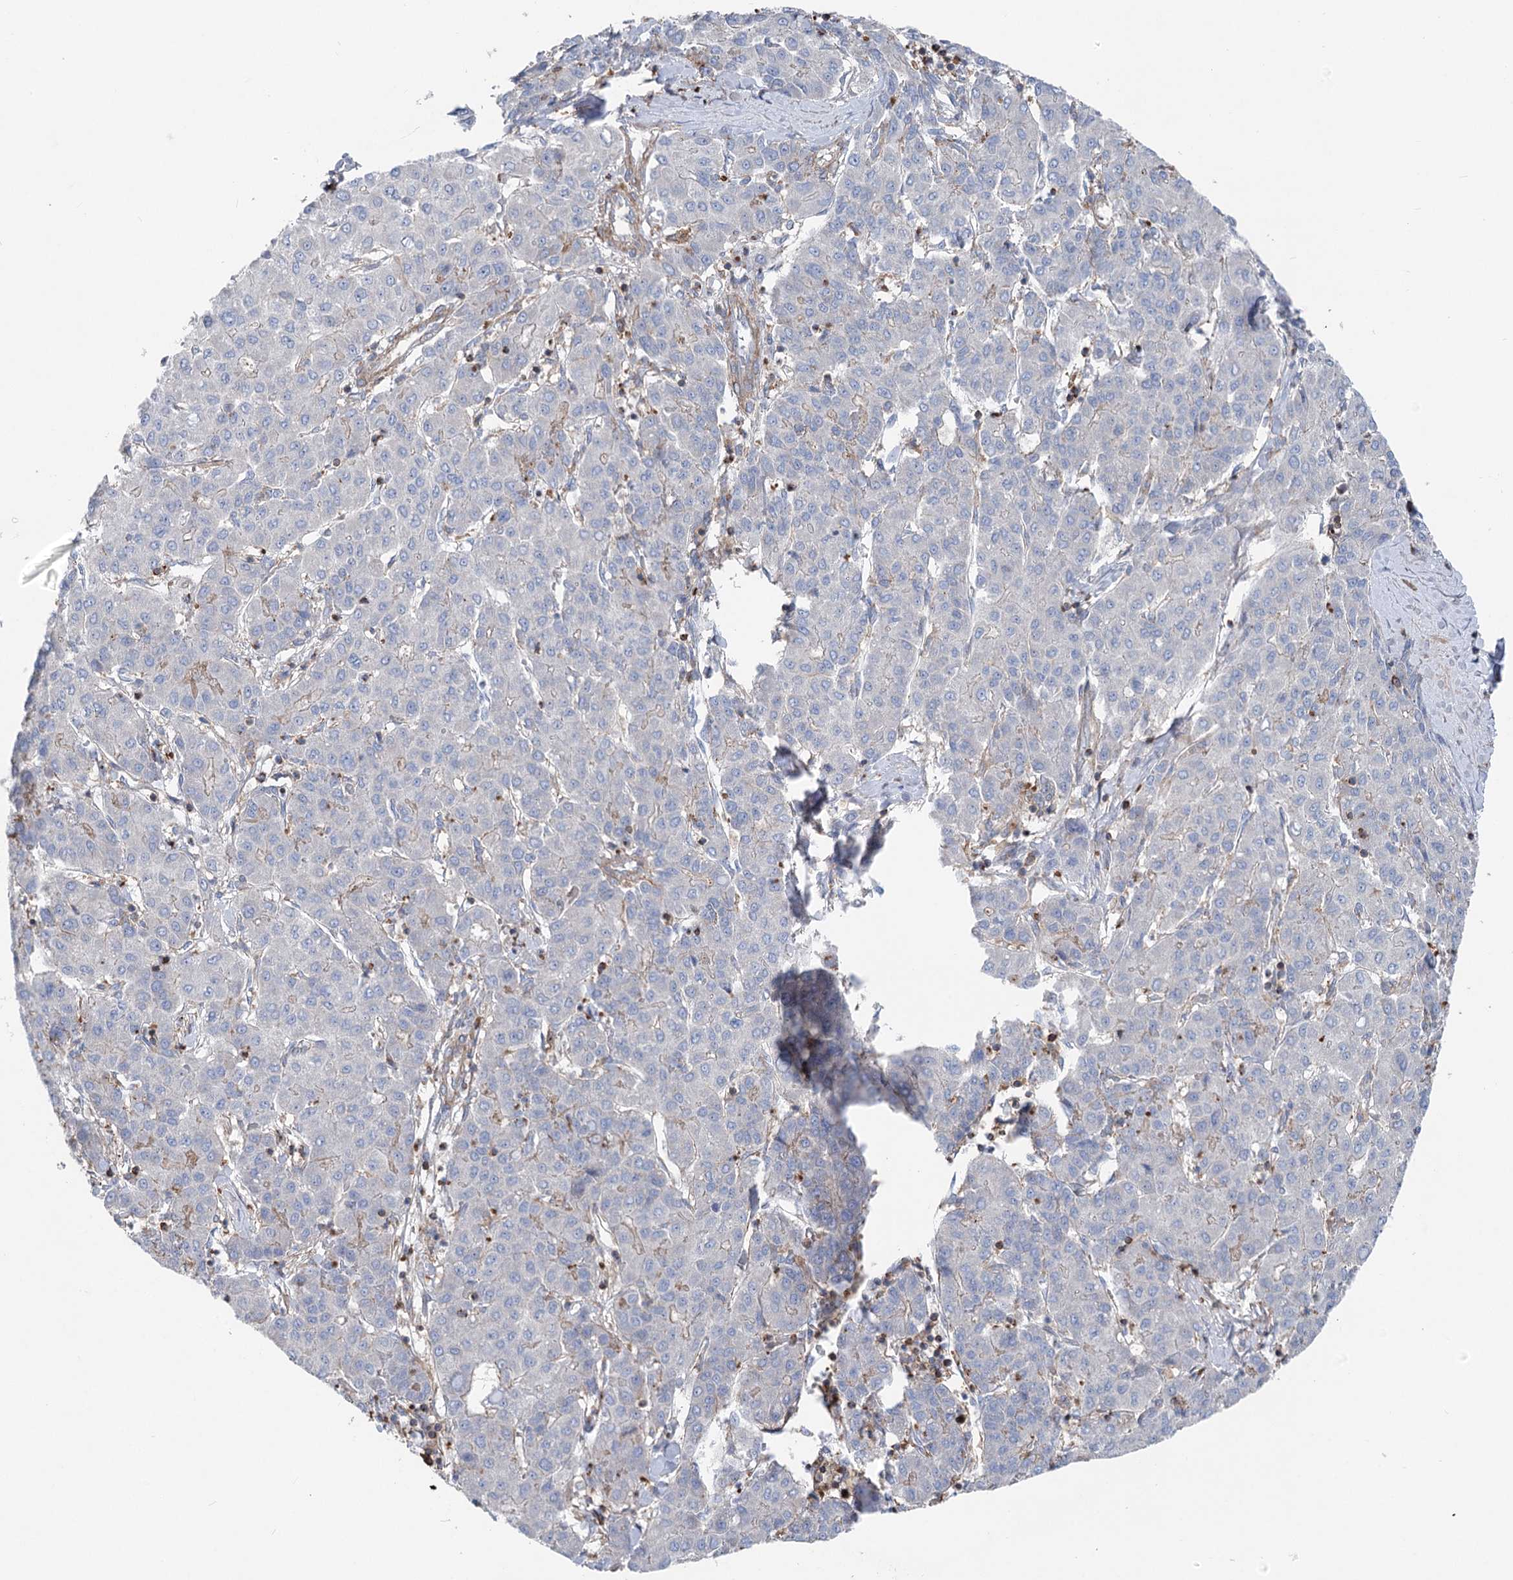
{"staining": {"intensity": "negative", "quantity": "none", "location": "none"}, "tissue": "liver cancer", "cell_type": "Tumor cells", "image_type": "cancer", "snomed": [{"axis": "morphology", "description": "Carcinoma, Hepatocellular, NOS"}, {"axis": "topography", "description": "Liver"}], "caption": "A high-resolution histopathology image shows immunohistochemistry staining of liver cancer (hepatocellular carcinoma), which reveals no significant staining in tumor cells.", "gene": "LARP1B", "patient": {"sex": "male", "age": 65}}